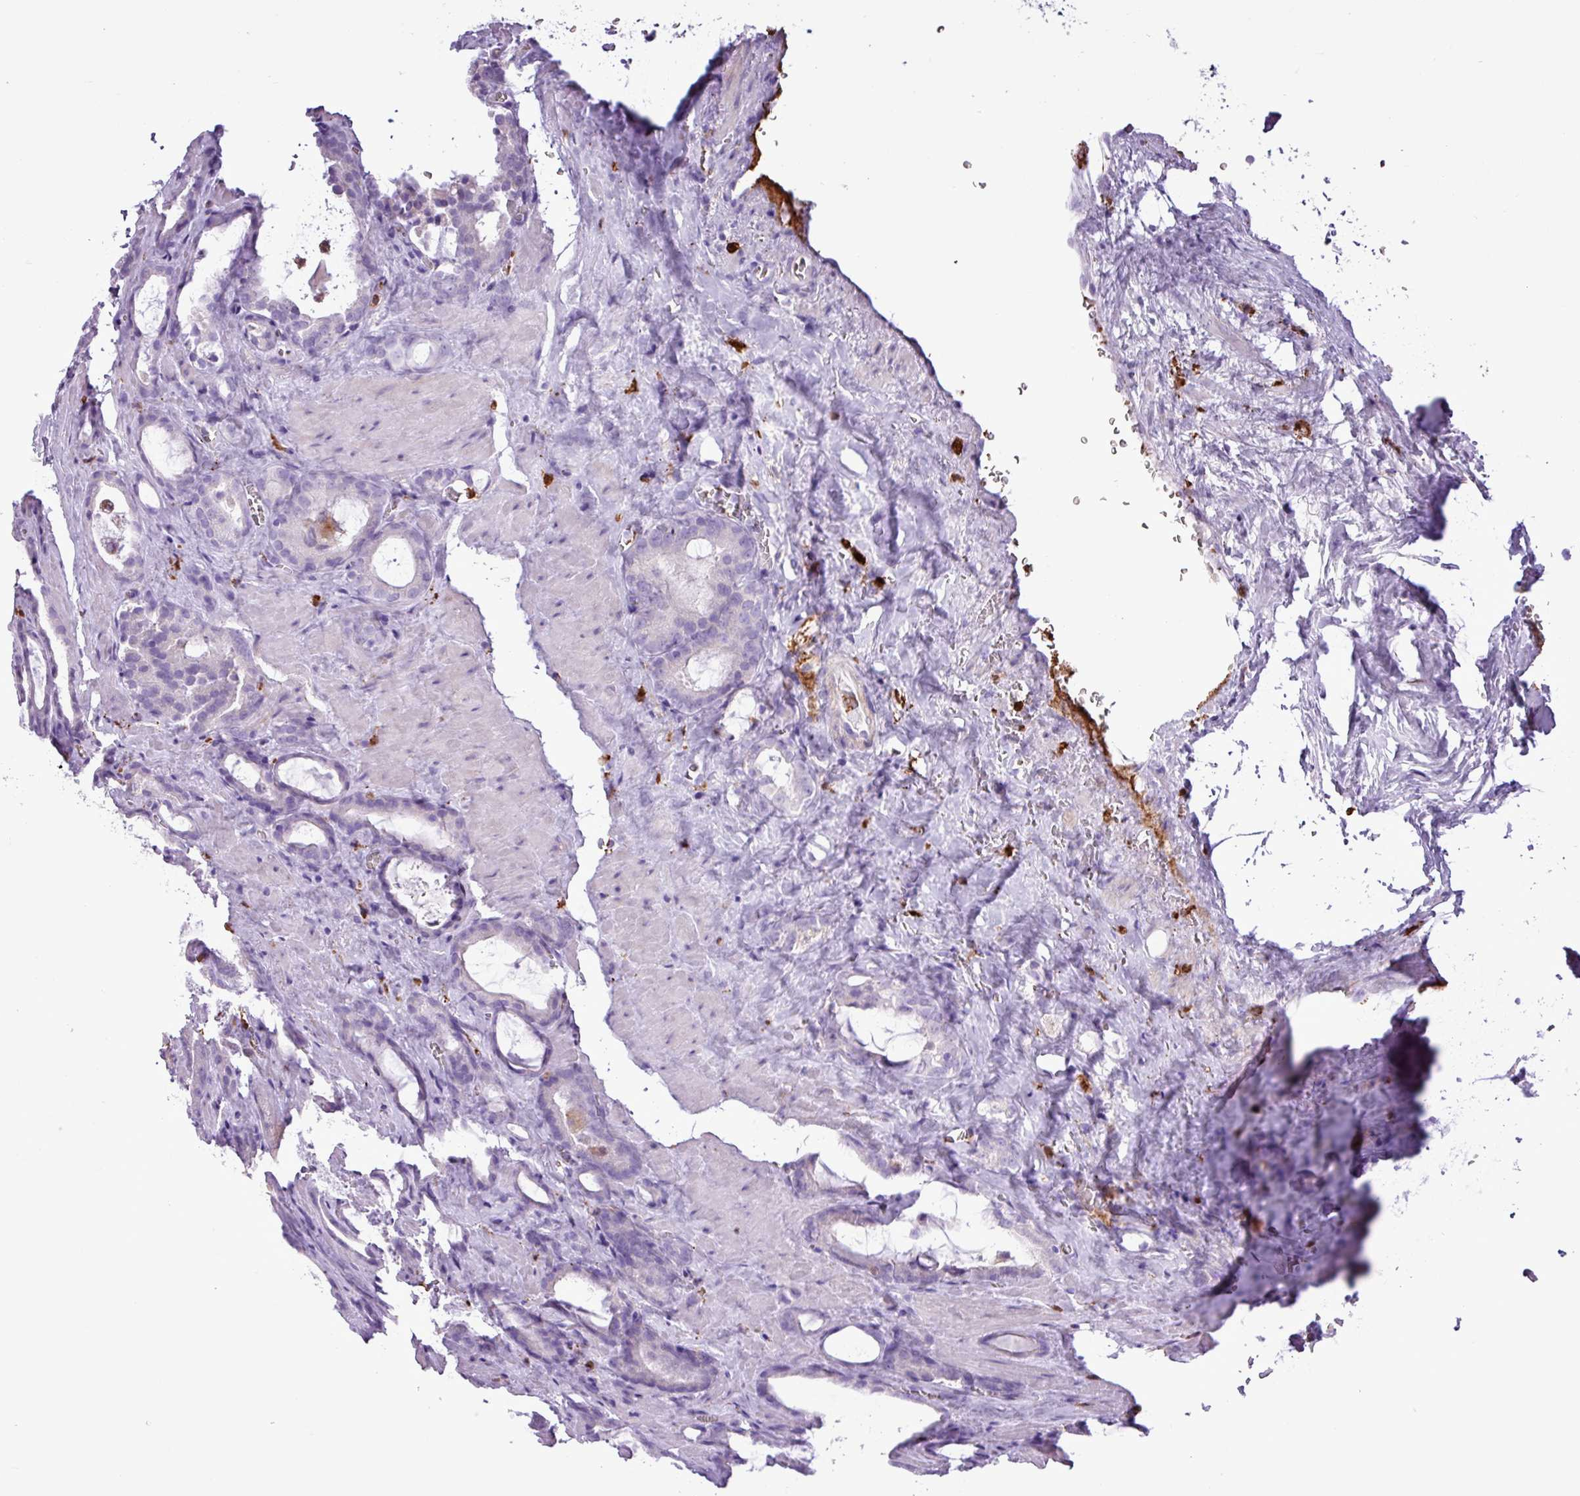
{"staining": {"intensity": "negative", "quantity": "none", "location": "none"}, "tissue": "prostate cancer", "cell_type": "Tumor cells", "image_type": "cancer", "snomed": [{"axis": "morphology", "description": "Adenocarcinoma, High grade"}, {"axis": "topography", "description": "Prostate"}], "caption": "This is an immunohistochemistry (IHC) histopathology image of prostate cancer. There is no expression in tumor cells.", "gene": "TMEM200C", "patient": {"sex": "male", "age": 72}}